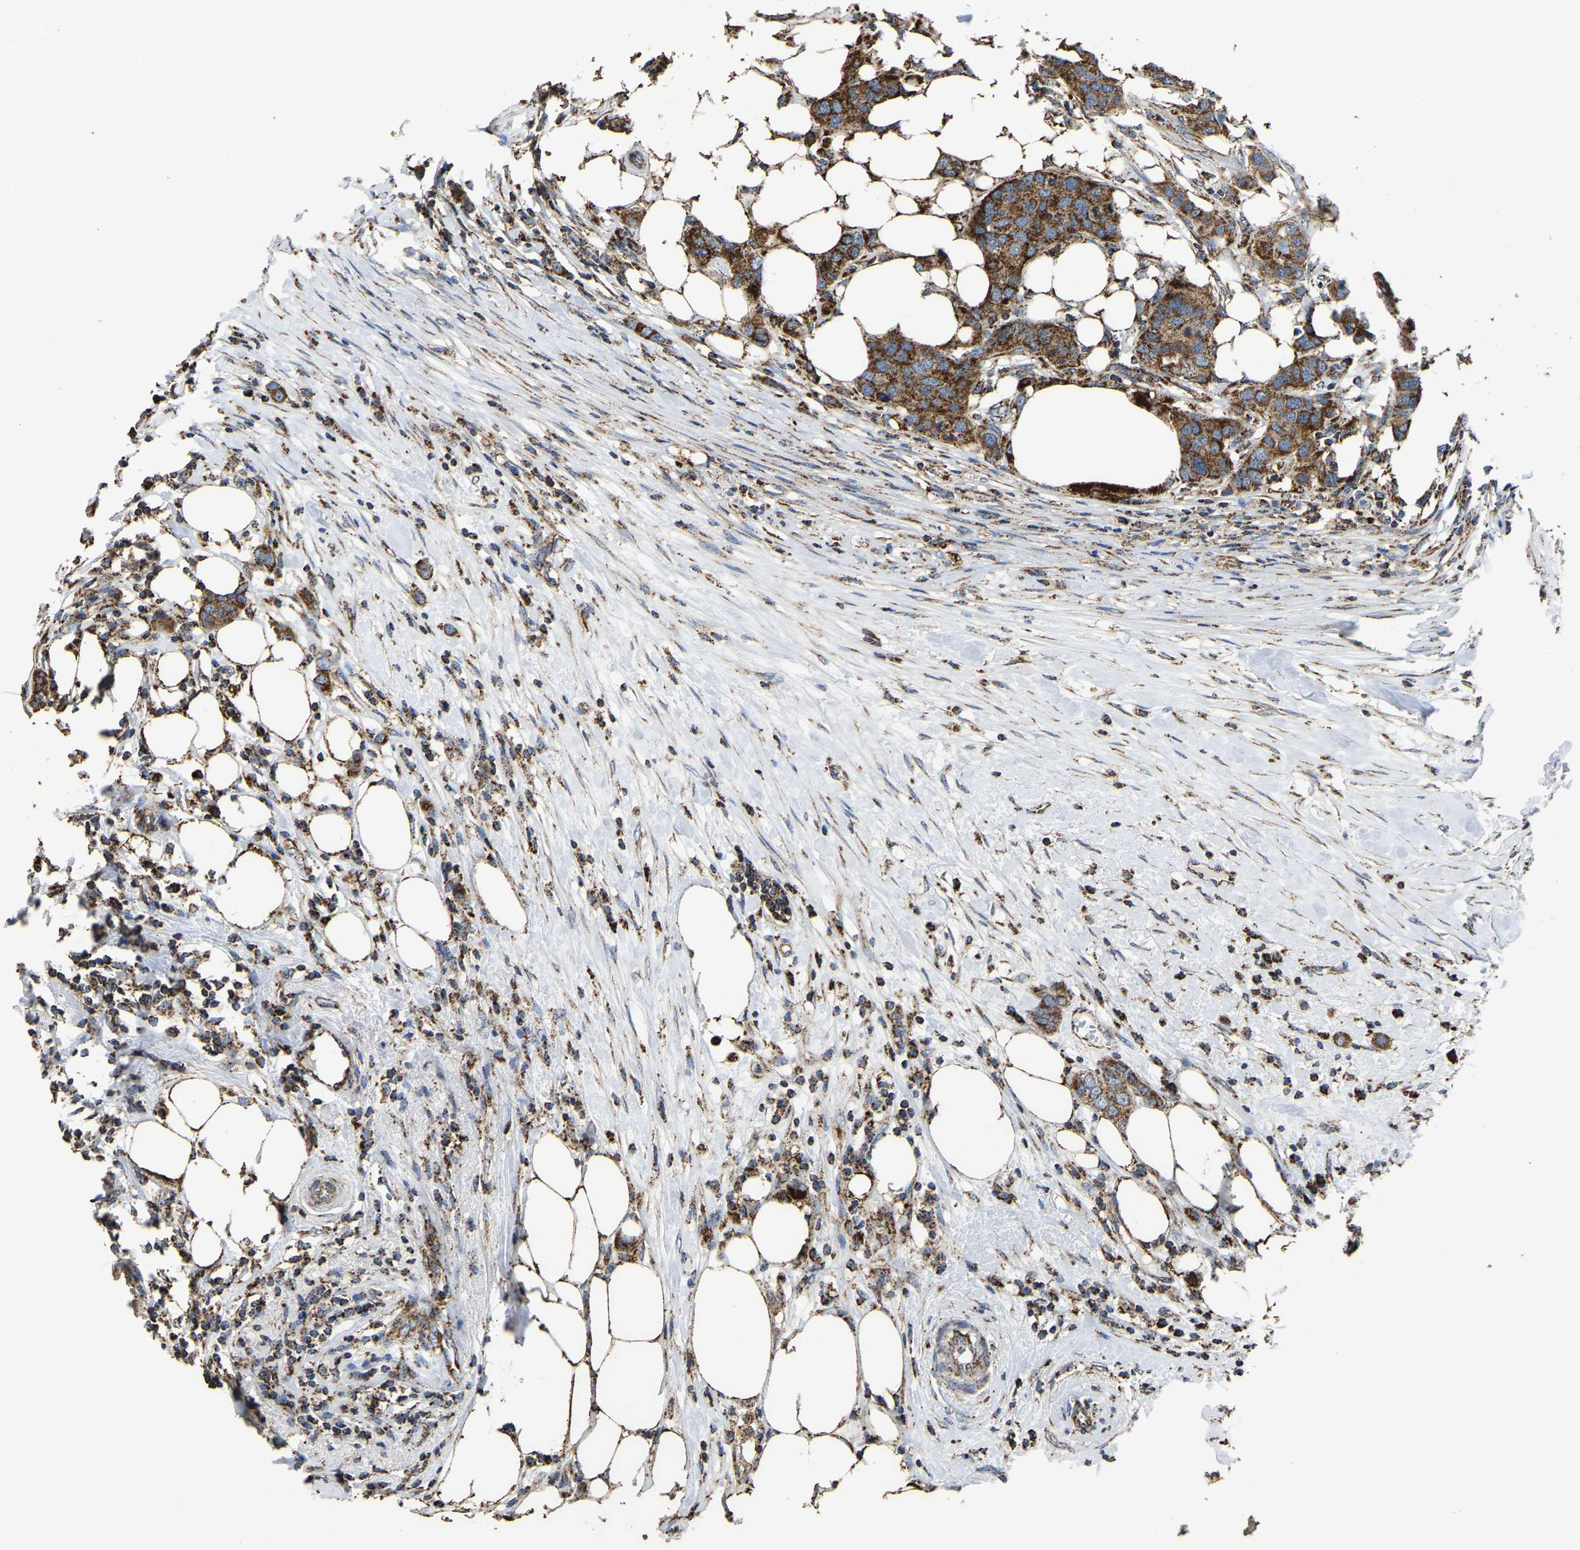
{"staining": {"intensity": "strong", "quantity": ">75%", "location": "cytoplasmic/membranous"}, "tissue": "breast cancer", "cell_type": "Tumor cells", "image_type": "cancer", "snomed": [{"axis": "morphology", "description": "Duct carcinoma"}, {"axis": "topography", "description": "Breast"}], "caption": "Breast cancer stained with a brown dye reveals strong cytoplasmic/membranous positive expression in approximately >75% of tumor cells.", "gene": "ETFA", "patient": {"sex": "female", "age": 50}}